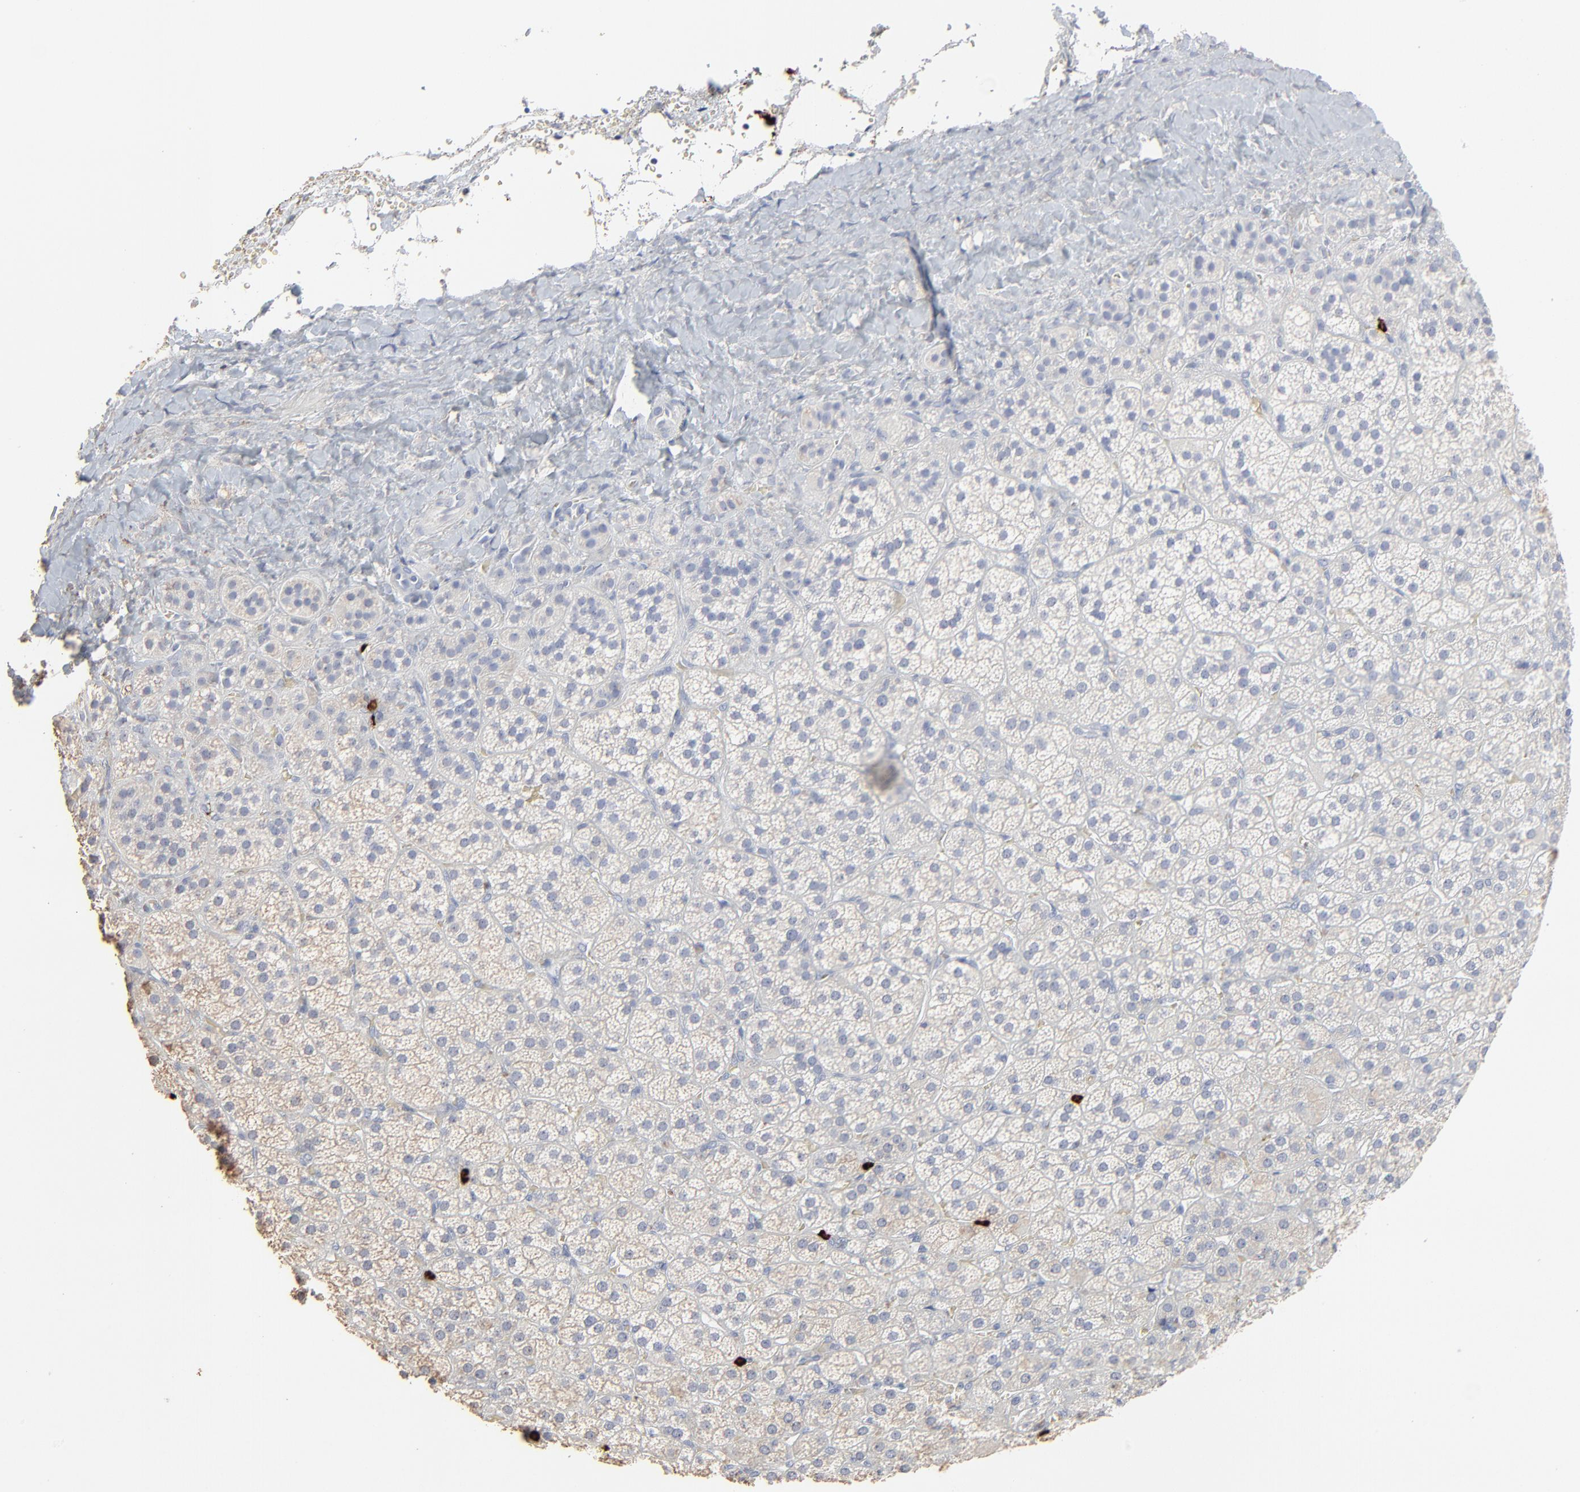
{"staining": {"intensity": "negative", "quantity": "none", "location": "none"}, "tissue": "adrenal gland", "cell_type": "Glandular cells", "image_type": "normal", "snomed": [{"axis": "morphology", "description": "Normal tissue, NOS"}, {"axis": "topography", "description": "Adrenal gland"}], "caption": "The photomicrograph displays no staining of glandular cells in benign adrenal gland. Brightfield microscopy of immunohistochemistry stained with DAB (3,3'-diaminobenzidine) (brown) and hematoxylin (blue), captured at high magnification.", "gene": "LCN2", "patient": {"sex": "female", "age": 71}}